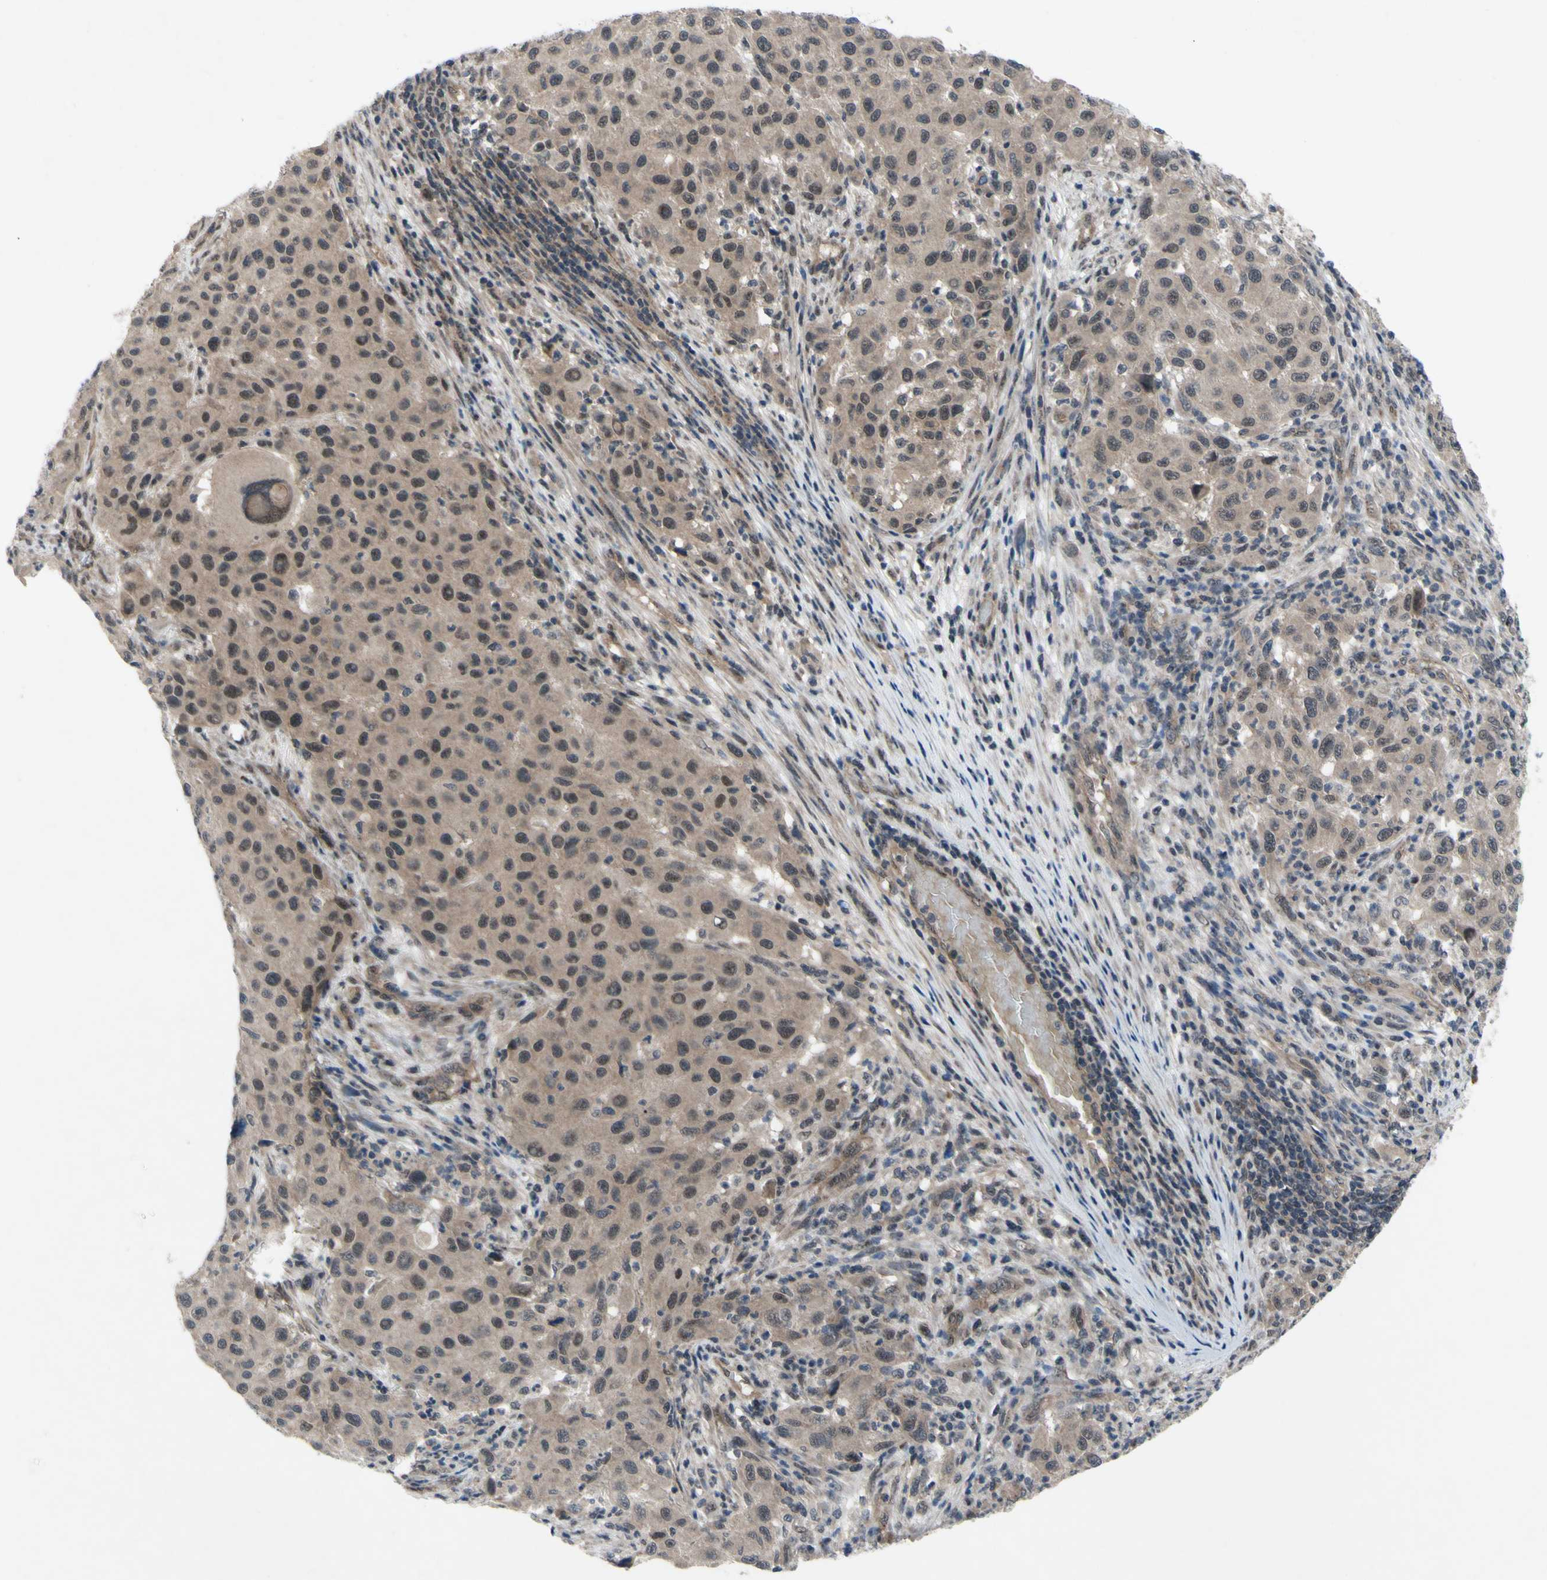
{"staining": {"intensity": "weak", "quantity": ">75%", "location": "cytoplasmic/membranous"}, "tissue": "melanoma", "cell_type": "Tumor cells", "image_type": "cancer", "snomed": [{"axis": "morphology", "description": "Malignant melanoma, Metastatic site"}, {"axis": "topography", "description": "Lymph node"}], "caption": "This is a micrograph of immunohistochemistry (IHC) staining of malignant melanoma (metastatic site), which shows weak staining in the cytoplasmic/membranous of tumor cells.", "gene": "TRDMT1", "patient": {"sex": "male", "age": 61}}